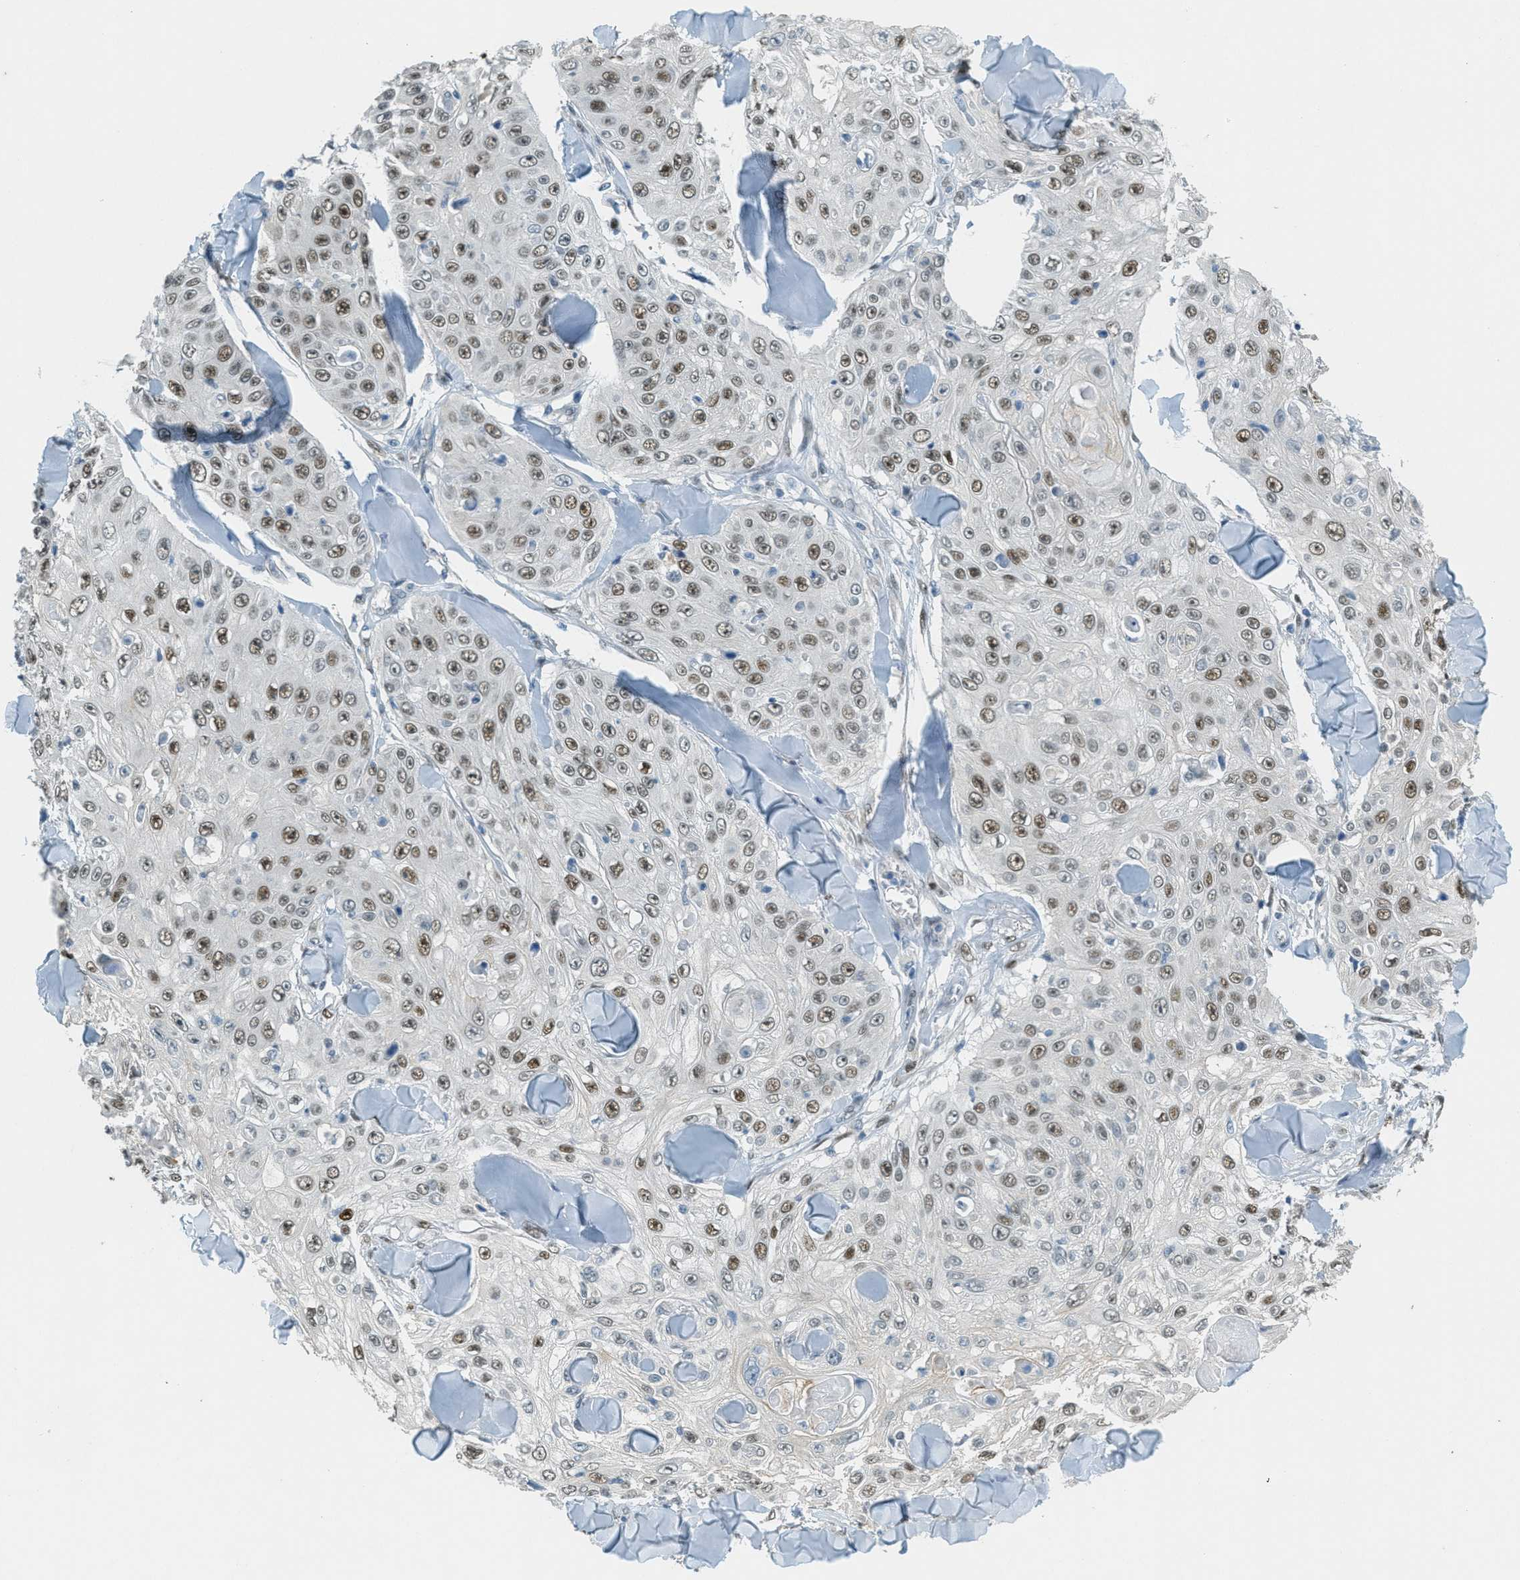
{"staining": {"intensity": "moderate", "quantity": "25%-75%", "location": "nuclear"}, "tissue": "skin cancer", "cell_type": "Tumor cells", "image_type": "cancer", "snomed": [{"axis": "morphology", "description": "Squamous cell carcinoma, NOS"}, {"axis": "topography", "description": "Skin"}], "caption": "A medium amount of moderate nuclear positivity is present in about 25%-75% of tumor cells in skin squamous cell carcinoma tissue. The protein is shown in brown color, while the nuclei are stained blue.", "gene": "TCF3", "patient": {"sex": "male", "age": 86}}